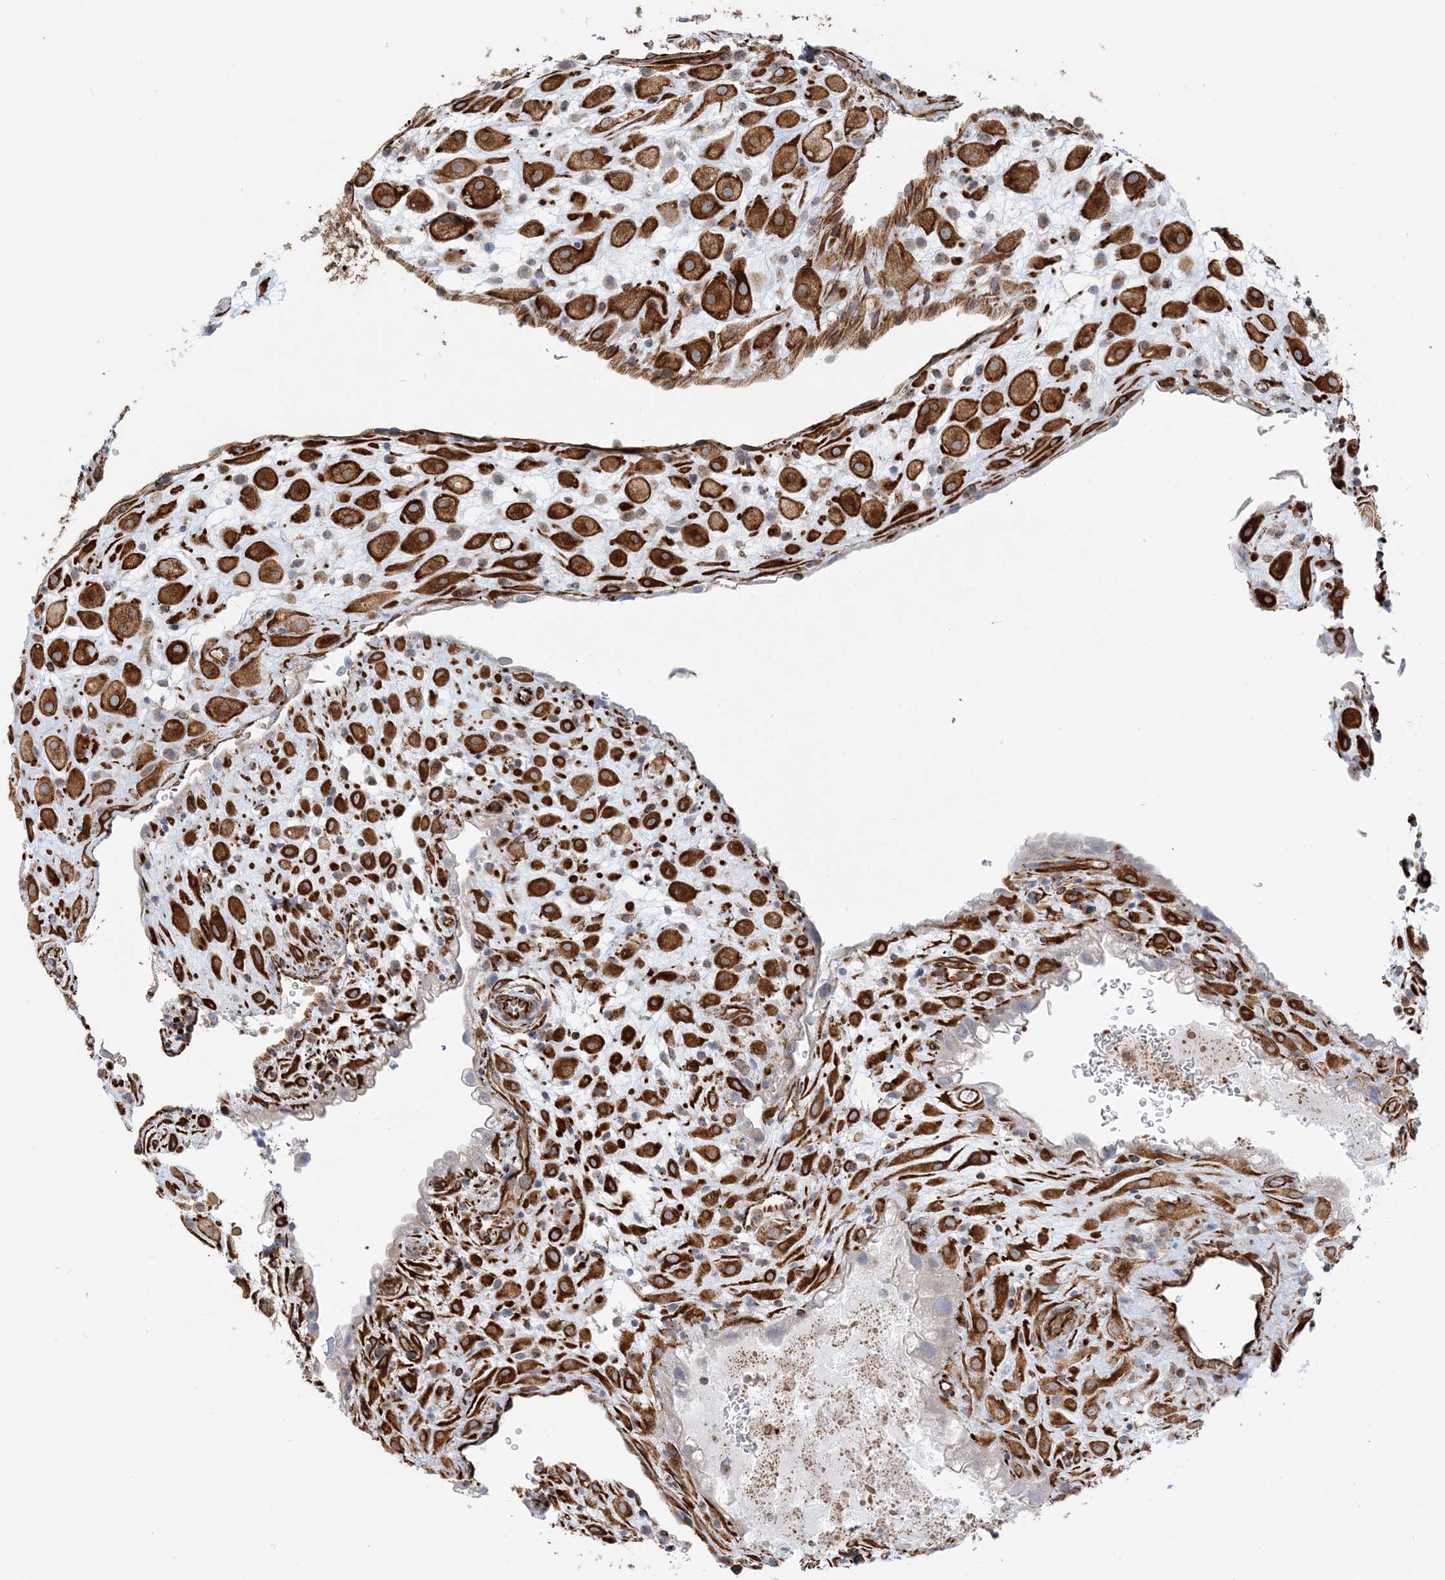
{"staining": {"intensity": "strong", "quantity": ">75%", "location": "cytoplasmic/membranous"}, "tissue": "placenta", "cell_type": "Decidual cells", "image_type": "normal", "snomed": [{"axis": "morphology", "description": "Normal tissue, NOS"}, {"axis": "topography", "description": "Placenta"}], "caption": "Immunohistochemical staining of unremarkable human placenta exhibits >75% levels of strong cytoplasmic/membranous protein staining in about >75% of decidual cells. (DAB (3,3'-diaminobenzidine) = brown stain, brightfield microscopy at high magnification).", "gene": "SCLT1", "patient": {"sex": "female", "age": 35}}